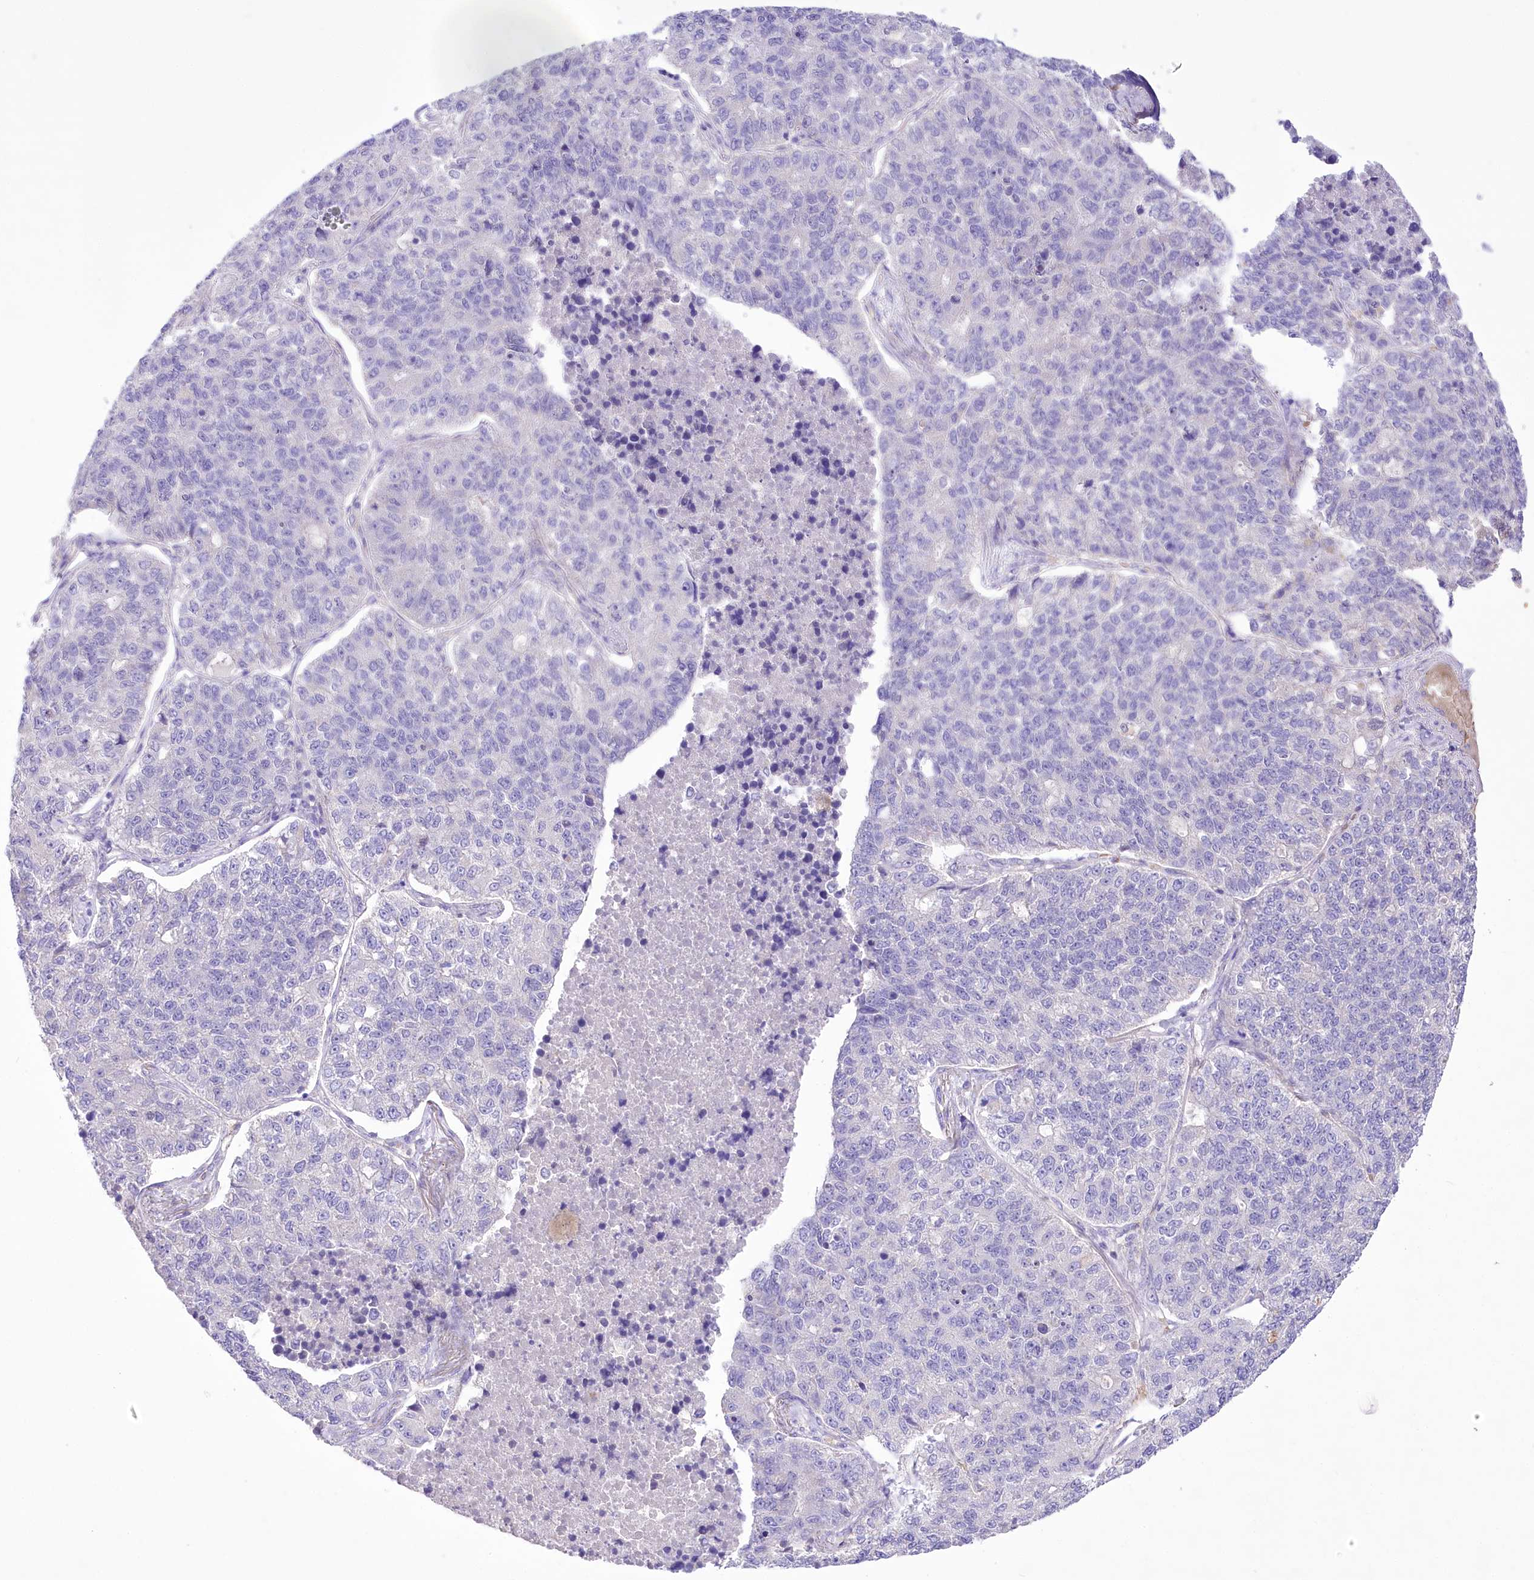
{"staining": {"intensity": "negative", "quantity": "none", "location": "none"}, "tissue": "lung cancer", "cell_type": "Tumor cells", "image_type": "cancer", "snomed": [{"axis": "morphology", "description": "Adenocarcinoma, NOS"}, {"axis": "topography", "description": "Lung"}], "caption": "Adenocarcinoma (lung) stained for a protein using immunohistochemistry (IHC) demonstrates no staining tumor cells.", "gene": "PRSS53", "patient": {"sex": "male", "age": 49}}